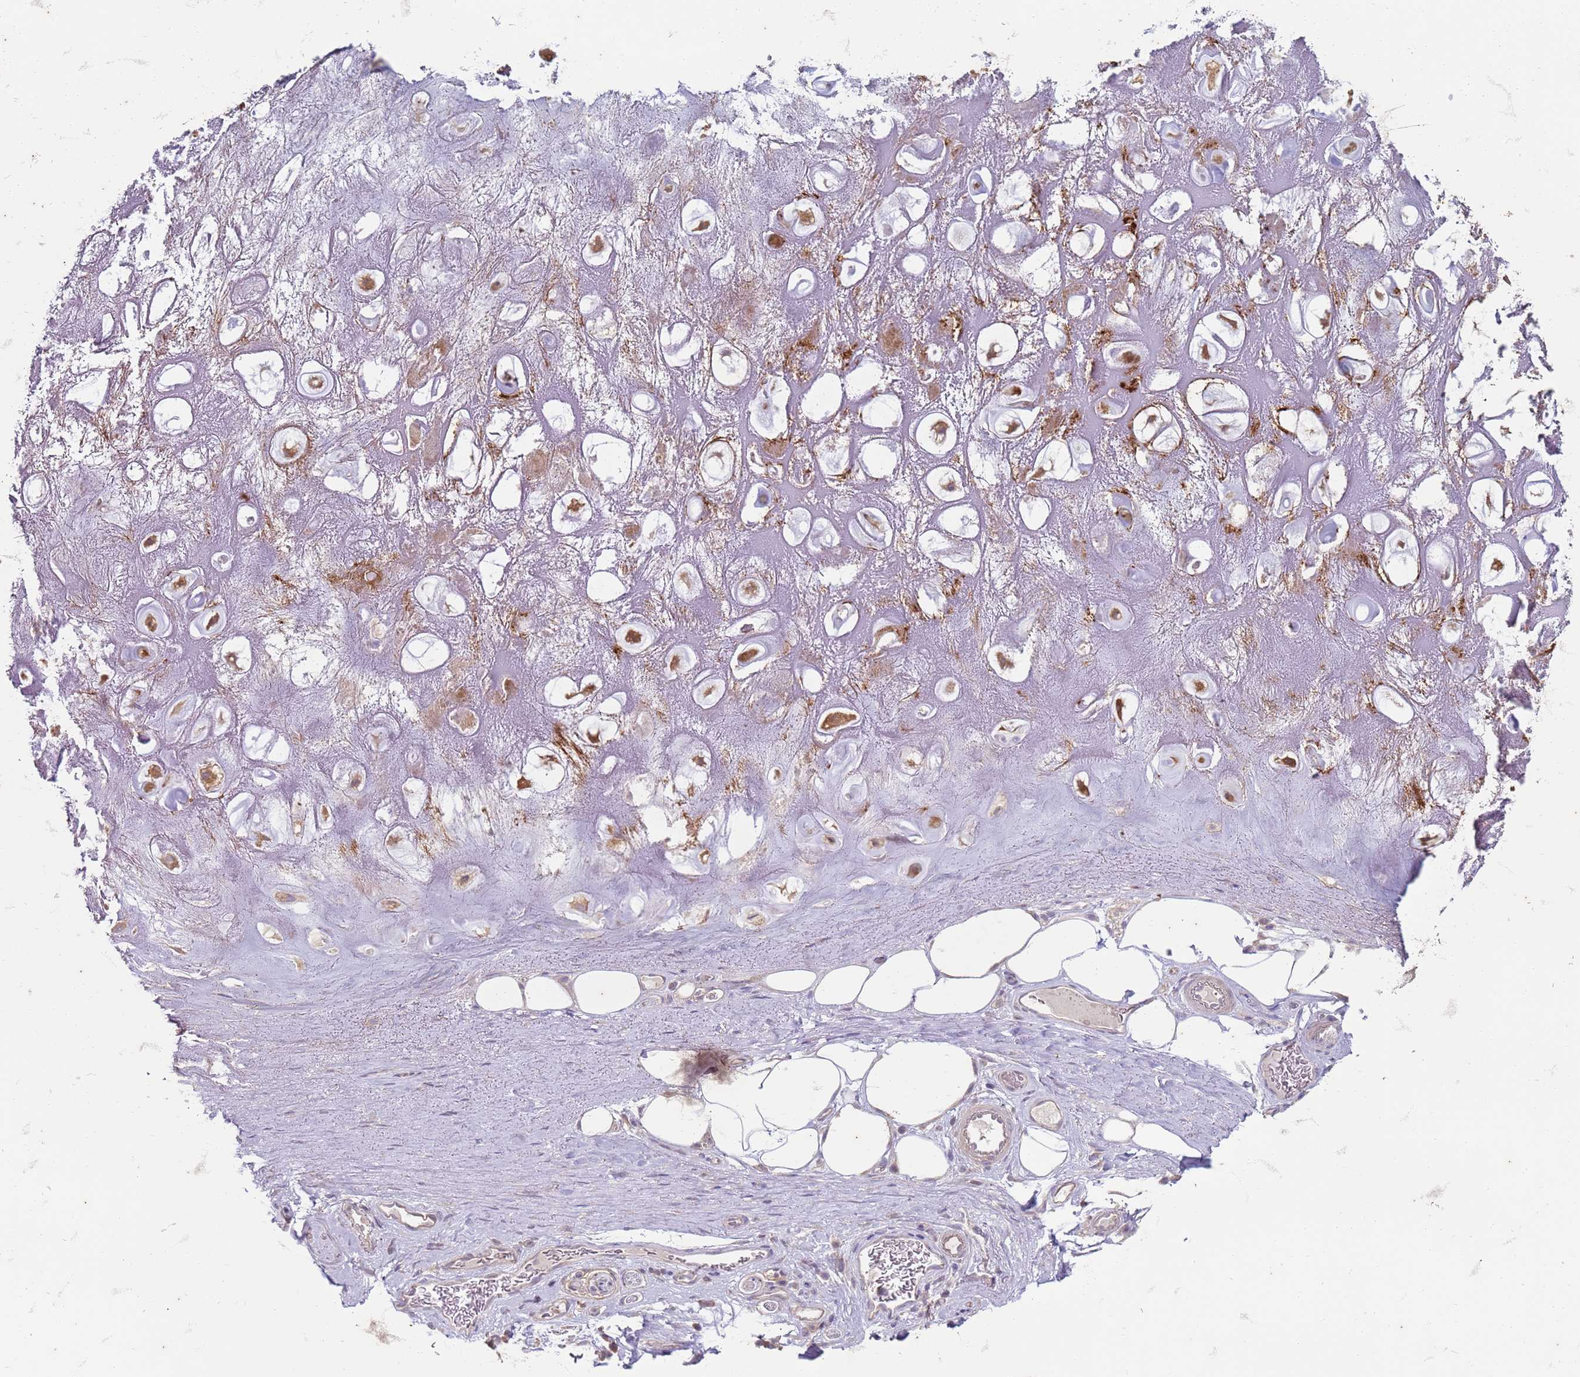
{"staining": {"intensity": "negative", "quantity": "none", "location": "none"}, "tissue": "adipose tissue", "cell_type": "Adipocytes", "image_type": "normal", "snomed": [{"axis": "morphology", "description": "Normal tissue, NOS"}, {"axis": "topography", "description": "Cartilage tissue"}], "caption": "Micrograph shows no protein expression in adipocytes of unremarkable adipose tissue. (DAB (3,3'-diaminobenzidine) immunohistochemistry visualized using brightfield microscopy, high magnification).", "gene": "SUCO", "patient": {"sex": "male", "age": 81}}